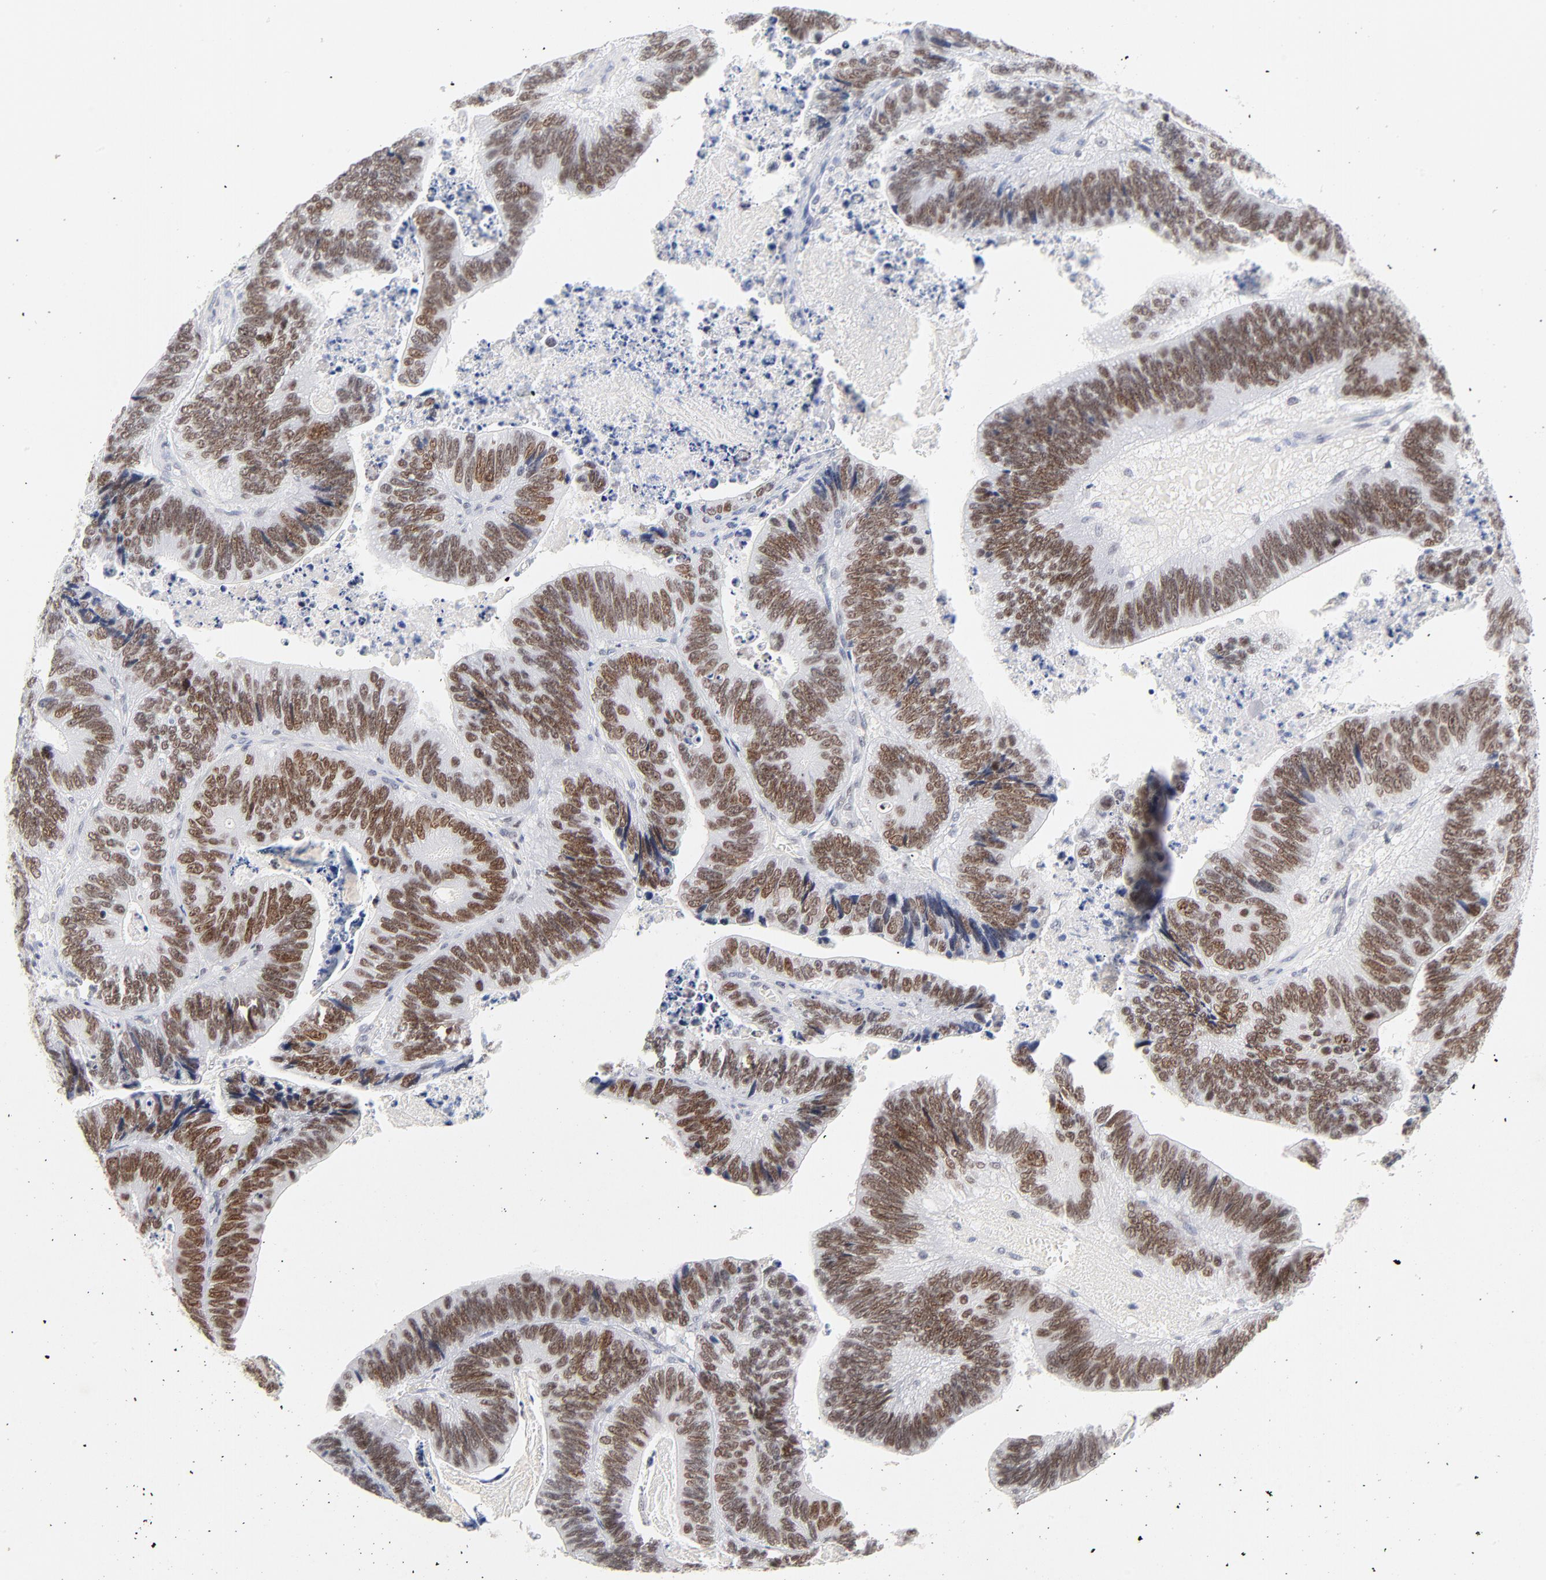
{"staining": {"intensity": "moderate", "quantity": ">75%", "location": "nuclear"}, "tissue": "colorectal cancer", "cell_type": "Tumor cells", "image_type": "cancer", "snomed": [{"axis": "morphology", "description": "Adenocarcinoma, NOS"}, {"axis": "topography", "description": "Colon"}], "caption": "Human colorectal cancer stained for a protein (brown) displays moderate nuclear positive staining in about >75% of tumor cells.", "gene": "ORC2", "patient": {"sex": "male", "age": 72}}